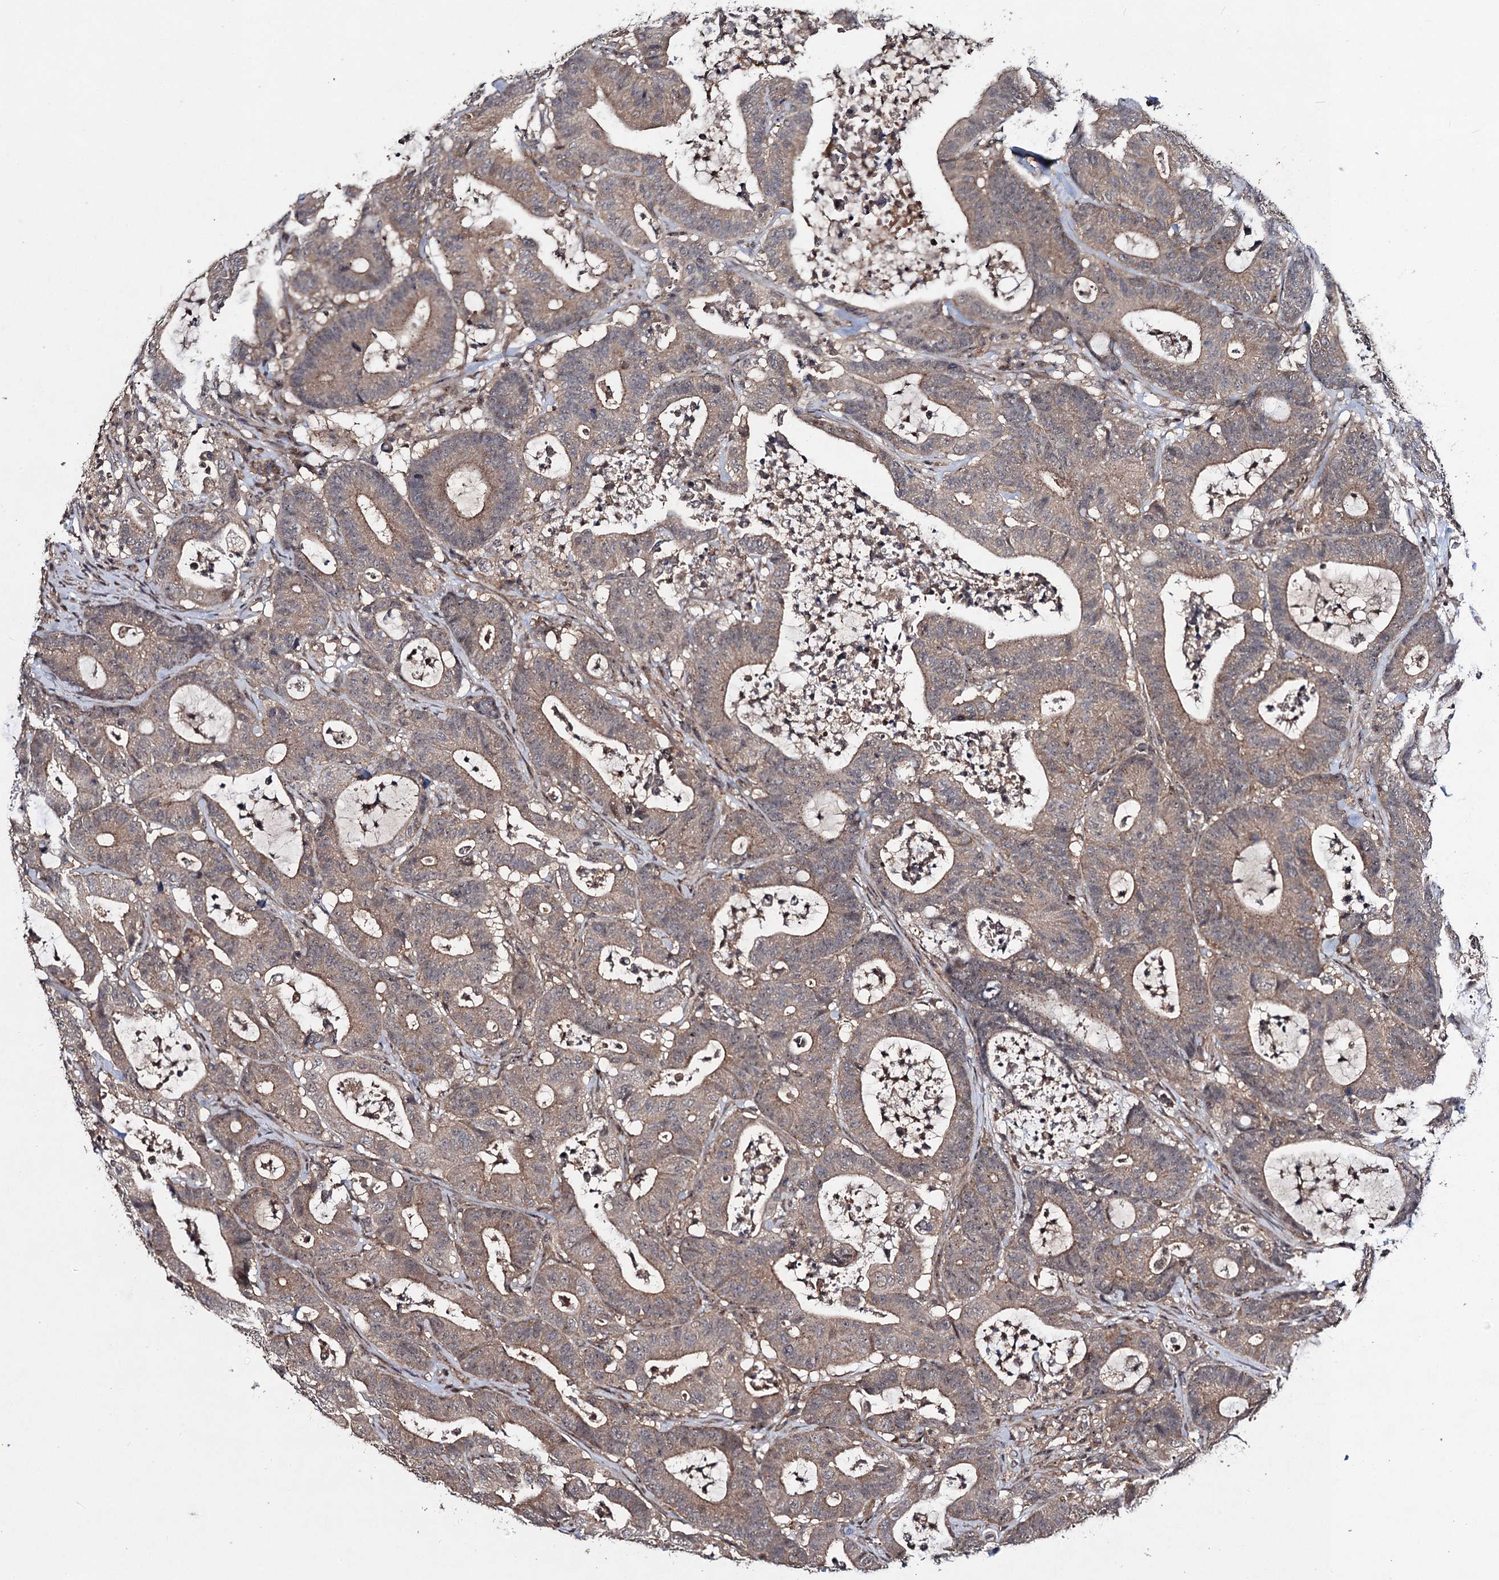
{"staining": {"intensity": "weak", "quantity": ">75%", "location": "cytoplasmic/membranous"}, "tissue": "colorectal cancer", "cell_type": "Tumor cells", "image_type": "cancer", "snomed": [{"axis": "morphology", "description": "Adenocarcinoma, NOS"}, {"axis": "topography", "description": "Colon"}], "caption": "Brown immunohistochemical staining in human adenocarcinoma (colorectal) shows weak cytoplasmic/membranous positivity in about >75% of tumor cells.", "gene": "KXD1", "patient": {"sex": "female", "age": 84}}